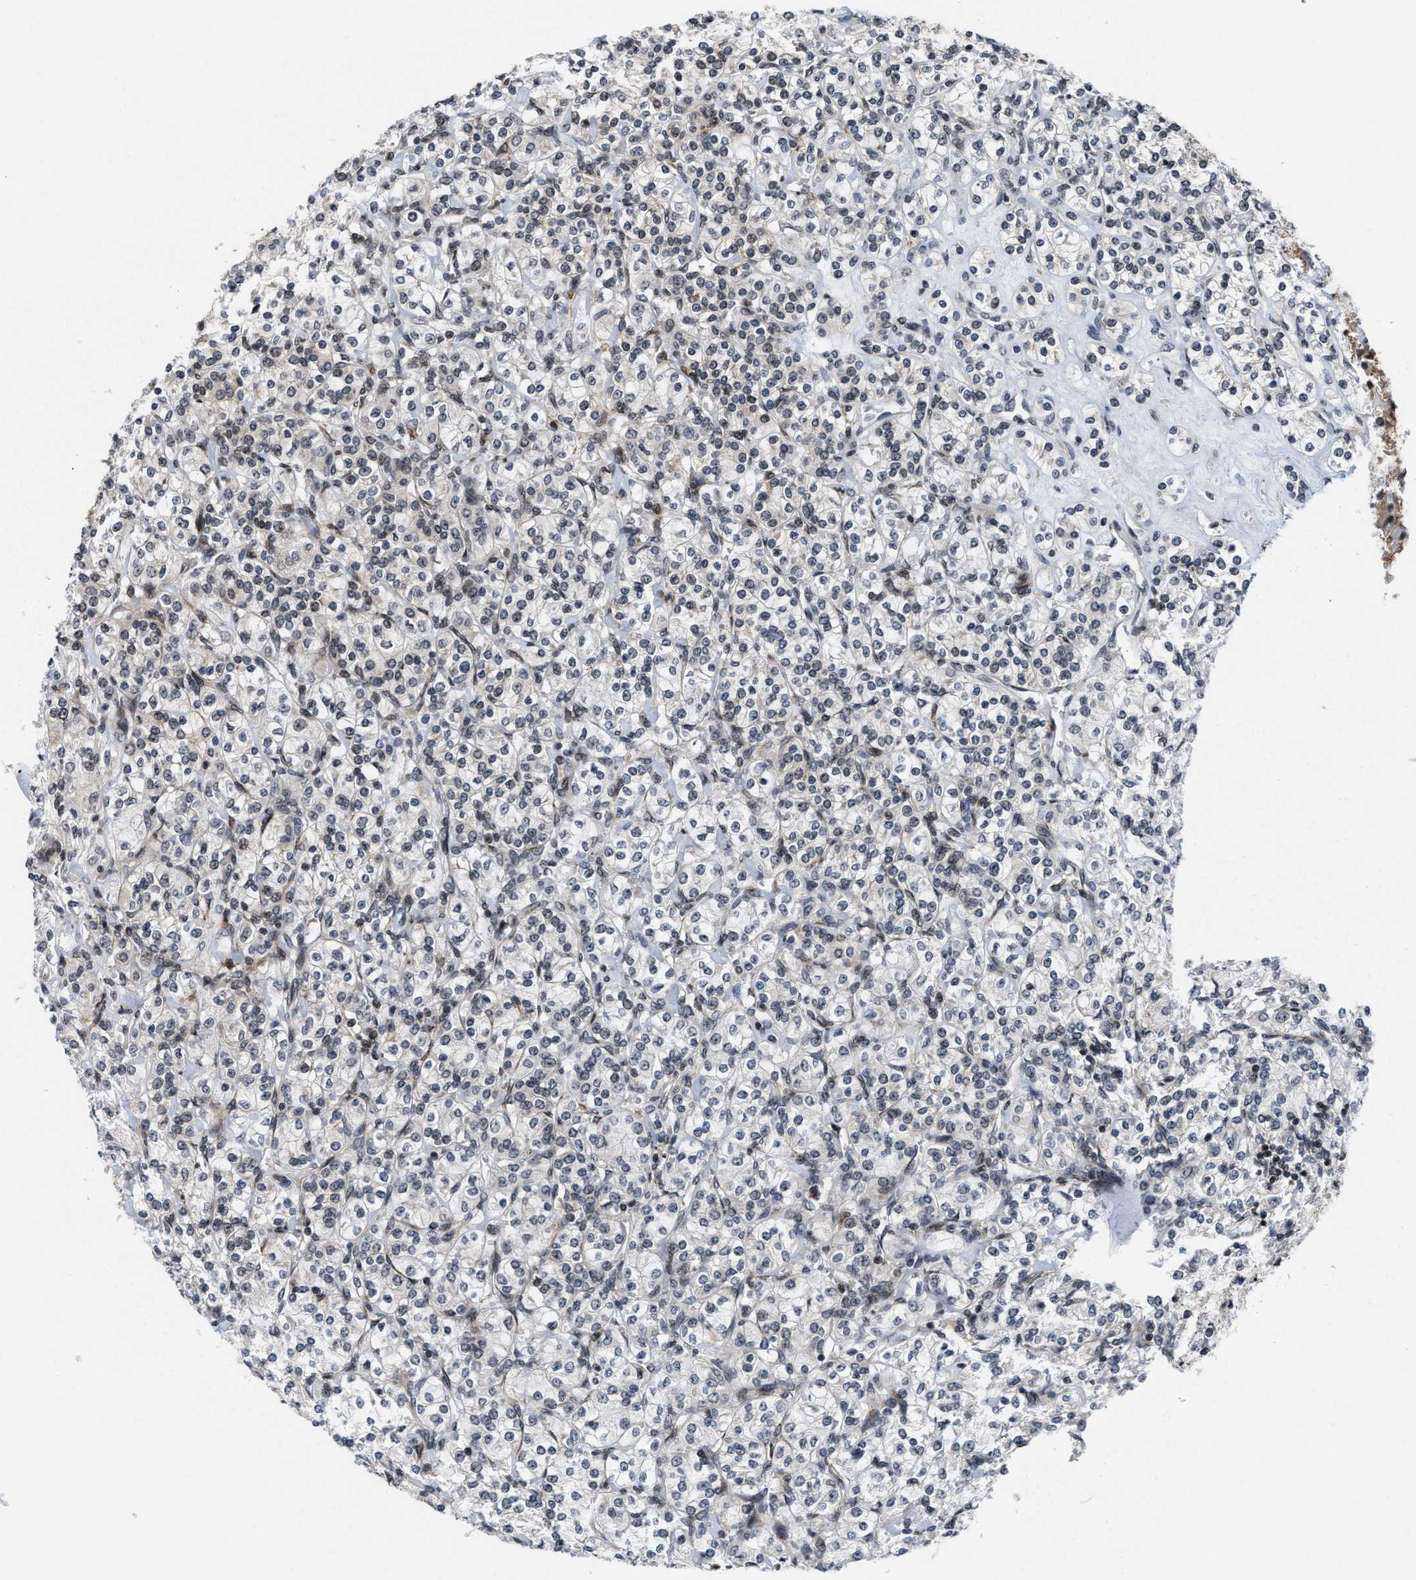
{"staining": {"intensity": "weak", "quantity": "<25%", "location": "nuclear"}, "tissue": "renal cancer", "cell_type": "Tumor cells", "image_type": "cancer", "snomed": [{"axis": "morphology", "description": "Adenocarcinoma, NOS"}, {"axis": "topography", "description": "Kidney"}], "caption": "IHC of renal cancer reveals no expression in tumor cells.", "gene": "ANKRD6", "patient": {"sex": "male", "age": 77}}